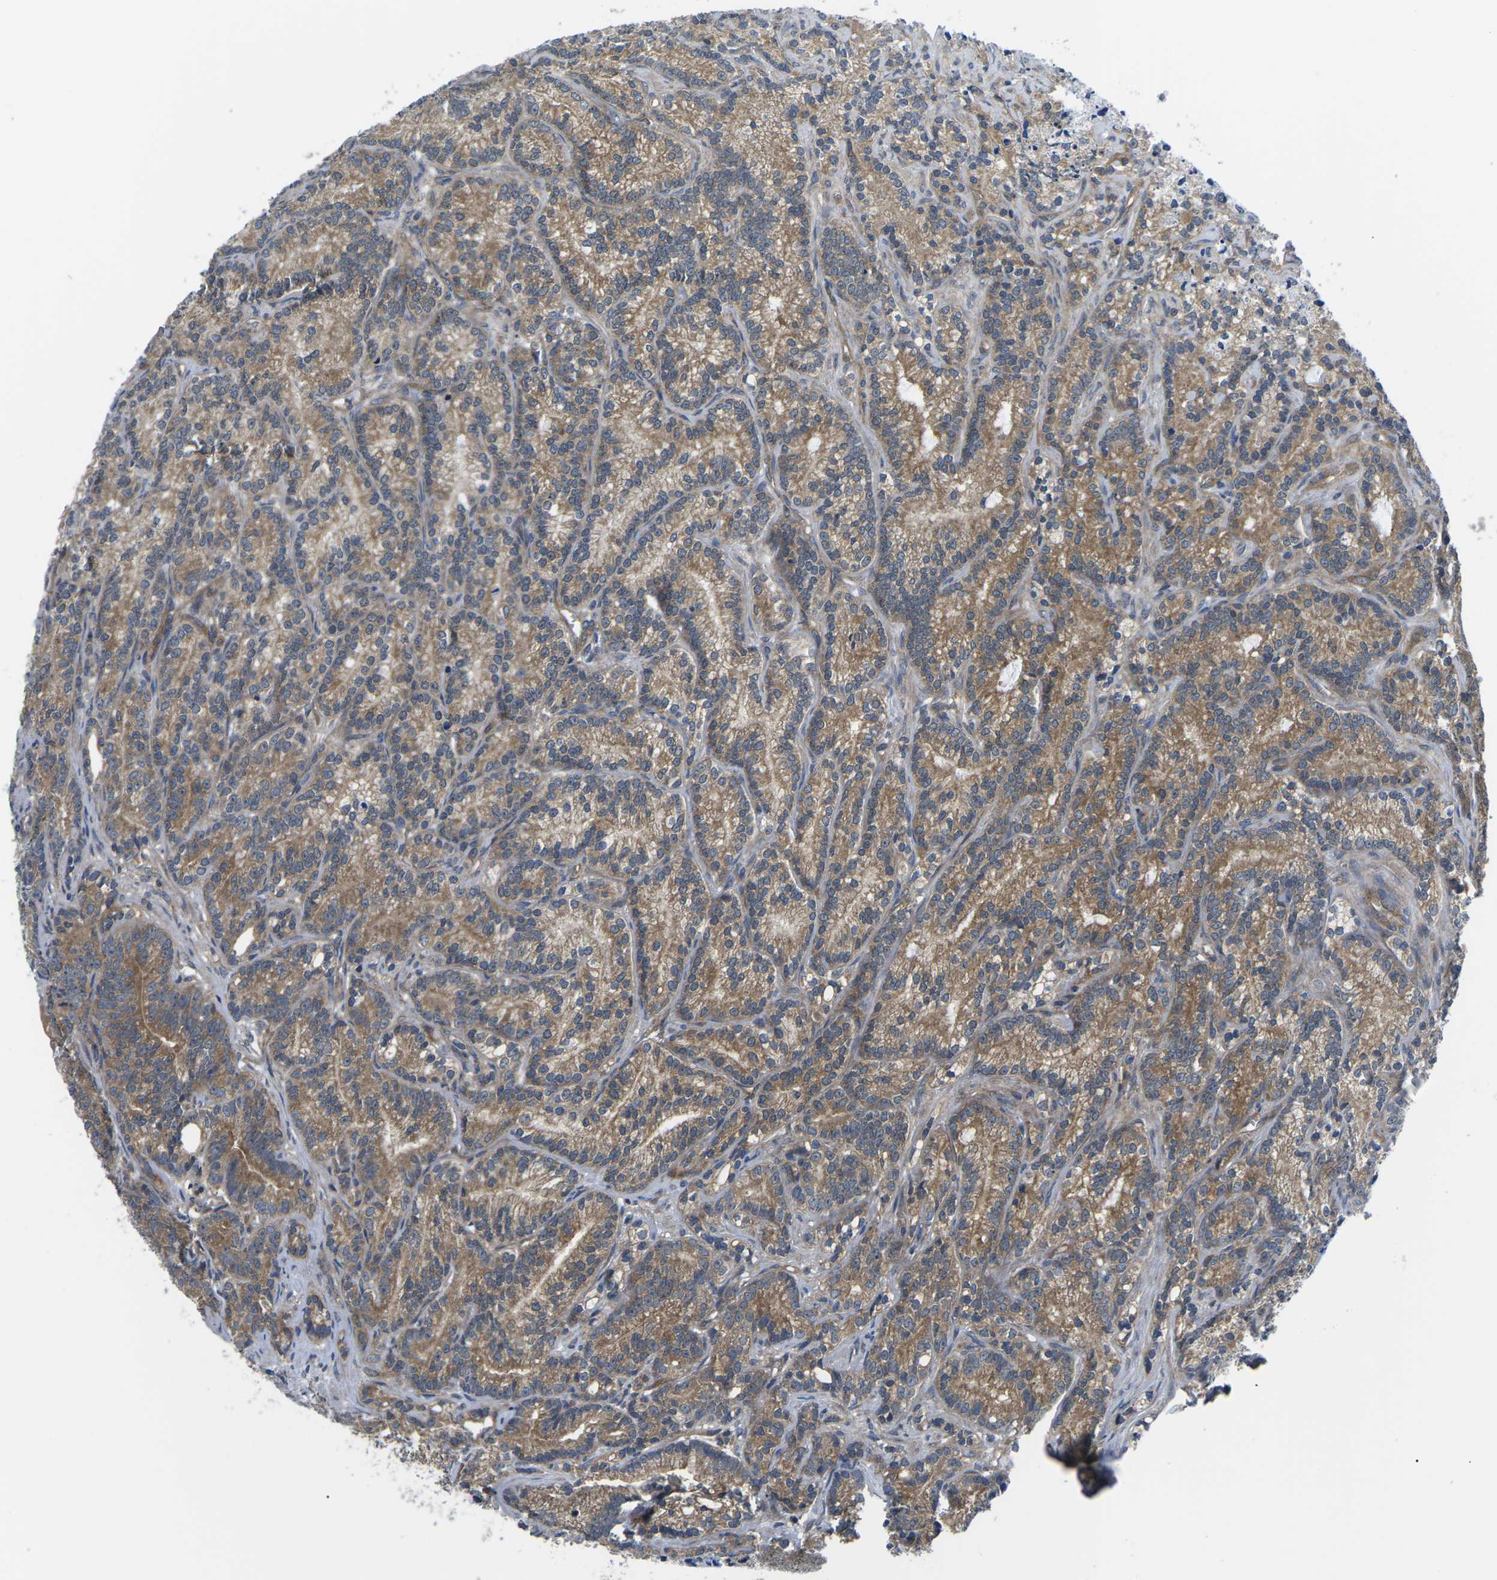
{"staining": {"intensity": "moderate", "quantity": ">75%", "location": "cytoplasmic/membranous"}, "tissue": "prostate cancer", "cell_type": "Tumor cells", "image_type": "cancer", "snomed": [{"axis": "morphology", "description": "Adenocarcinoma, Low grade"}, {"axis": "topography", "description": "Prostate"}], "caption": "IHC of human prostate cancer (adenocarcinoma (low-grade)) shows medium levels of moderate cytoplasmic/membranous staining in approximately >75% of tumor cells.", "gene": "GSK3B", "patient": {"sex": "male", "age": 89}}